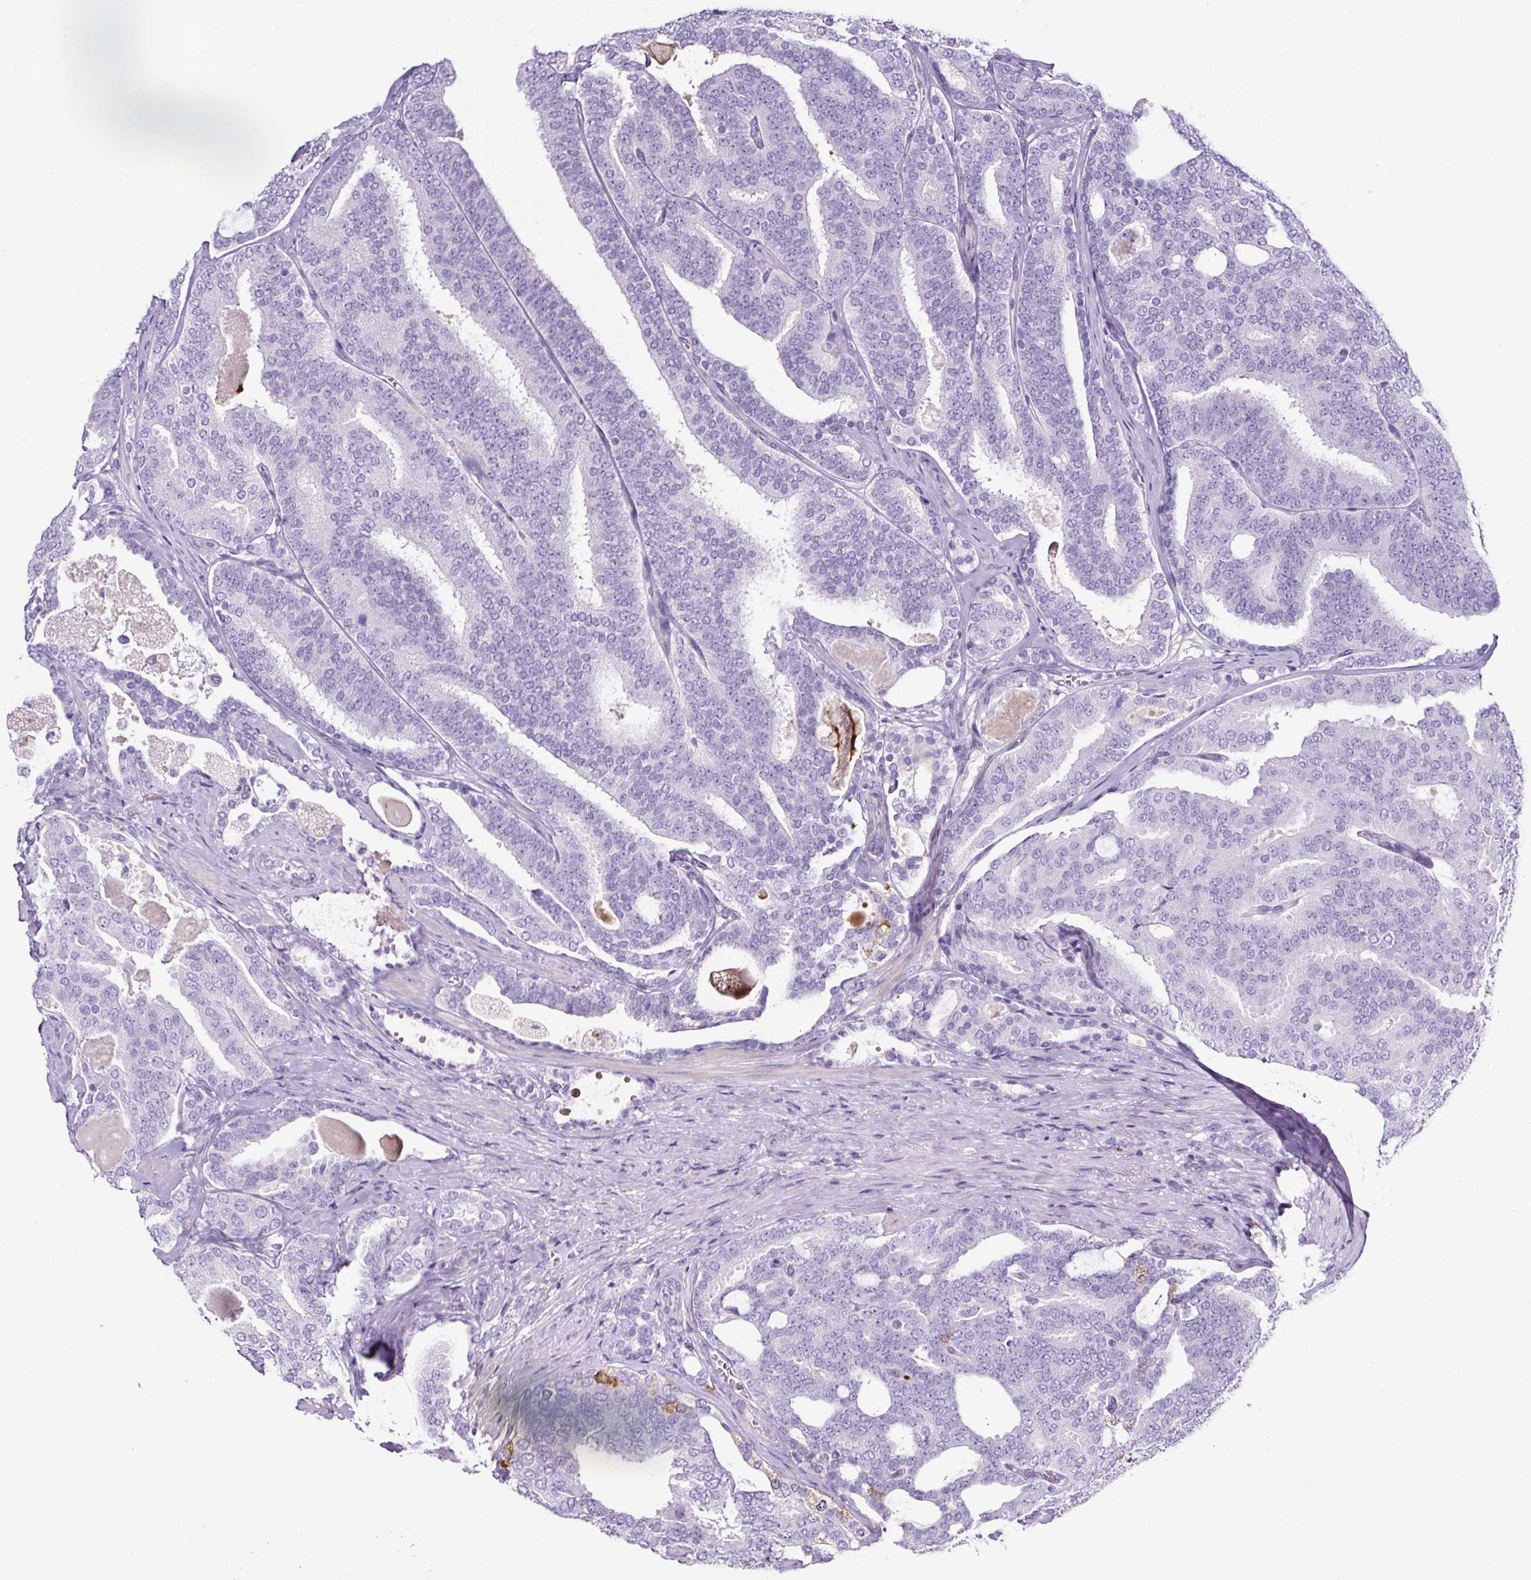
{"staining": {"intensity": "negative", "quantity": "none", "location": "none"}, "tissue": "prostate cancer", "cell_type": "Tumor cells", "image_type": "cancer", "snomed": [{"axis": "morphology", "description": "Adenocarcinoma, High grade"}, {"axis": "topography", "description": "Prostate"}], "caption": "A photomicrograph of human prostate high-grade adenocarcinoma is negative for staining in tumor cells.", "gene": "OR14A2", "patient": {"sex": "male", "age": 65}}